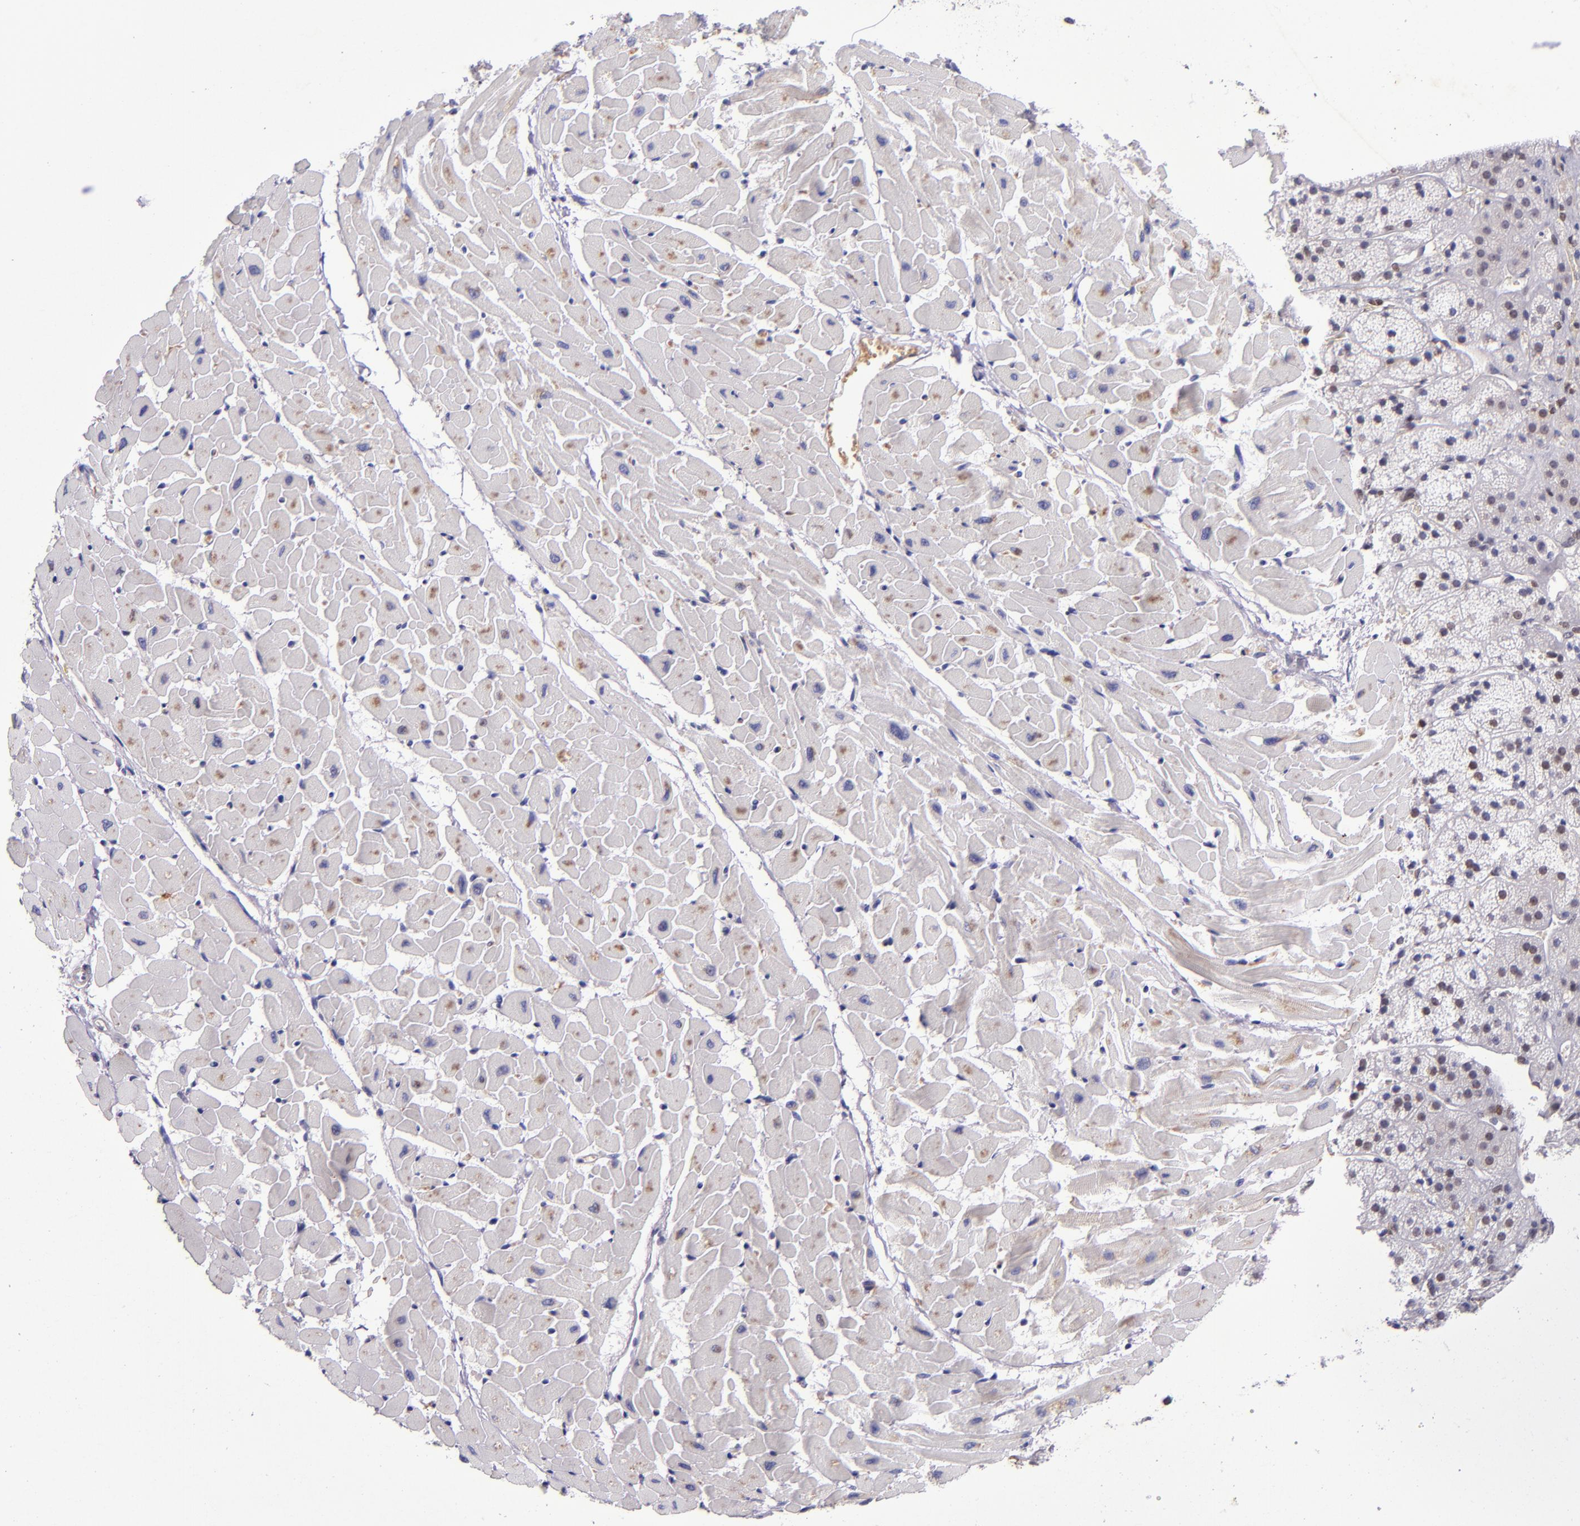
{"staining": {"intensity": "negative", "quantity": "none", "location": "none"}, "tissue": "heart muscle", "cell_type": "Cardiomyocytes", "image_type": "normal", "snomed": [{"axis": "morphology", "description": "Normal tissue, NOS"}, {"axis": "topography", "description": "Heart"}], "caption": "IHC photomicrograph of benign heart muscle: heart muscle stained with DAB (3,3'-diaminobenzidine) displays no significant protein positivity in cardiomyocytes.", "gene": "MGMT", "patient": {"sex": "female", "age": 19}}